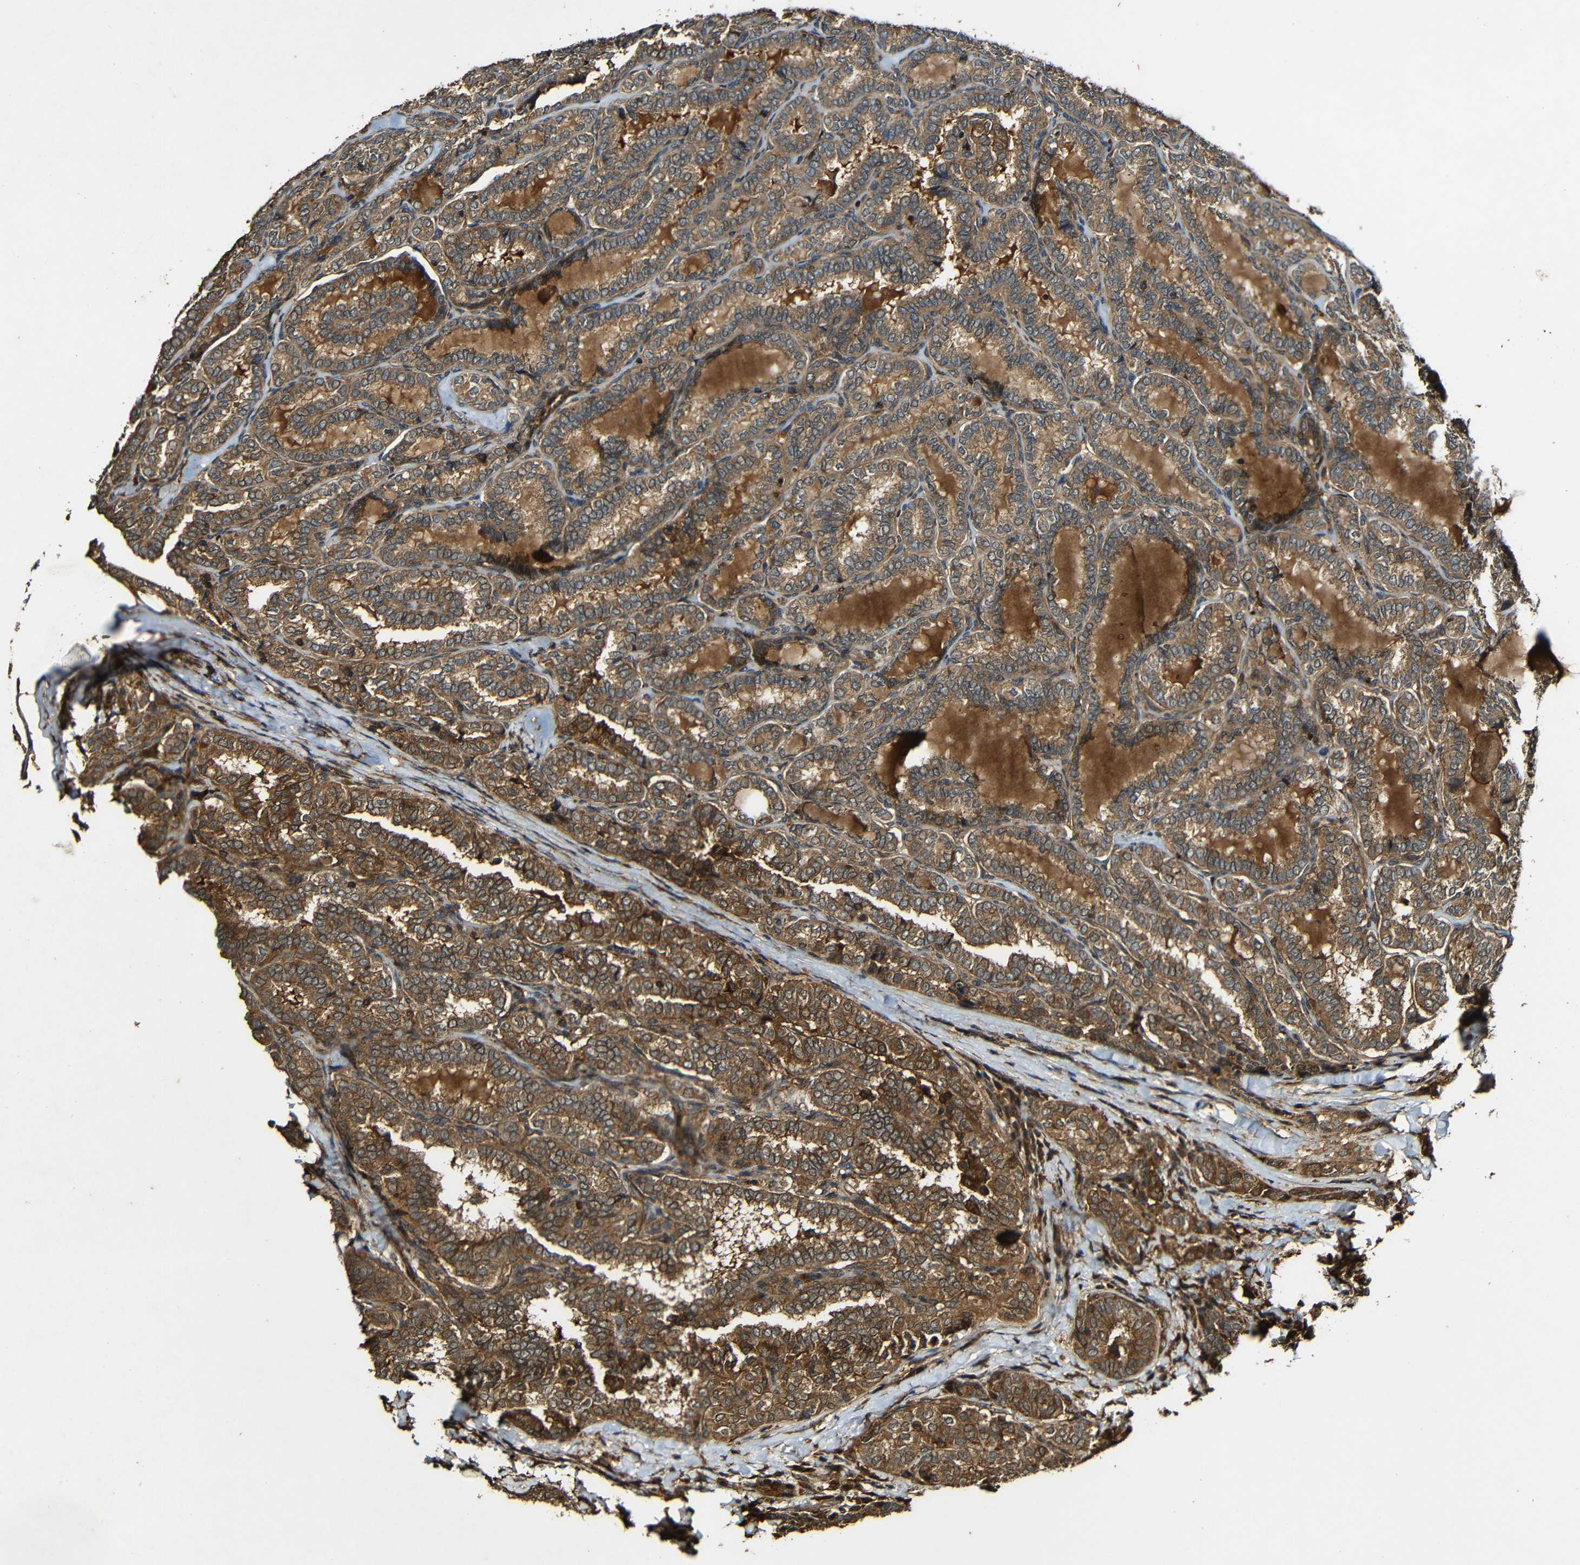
{"staining": {"intensity": "moderate", "quantity": ">75%", "location": "cytoplasmic/membranous"}, "tissue": "thyroid cancer", "cell_type": "Tumor cells", "image_type": "cancer", "snomed": [{"axis": "morphology", "description": "Normal tissue, NOS"}, {"axis": "morphology", "description": "Papillary adenocarcinoma, NOS"}, {"axis": "topography", "description": "Thyroid gland"}], "caption": "IHC (DAB) staining of human papillary adenocarcinoma (thyroid) exhibits moderate cytoplasmic/membranous protein expression in approximately >75% of tumor cells.", "gene": "CASP8", "patient": {"sex": "female", "age": 30}}